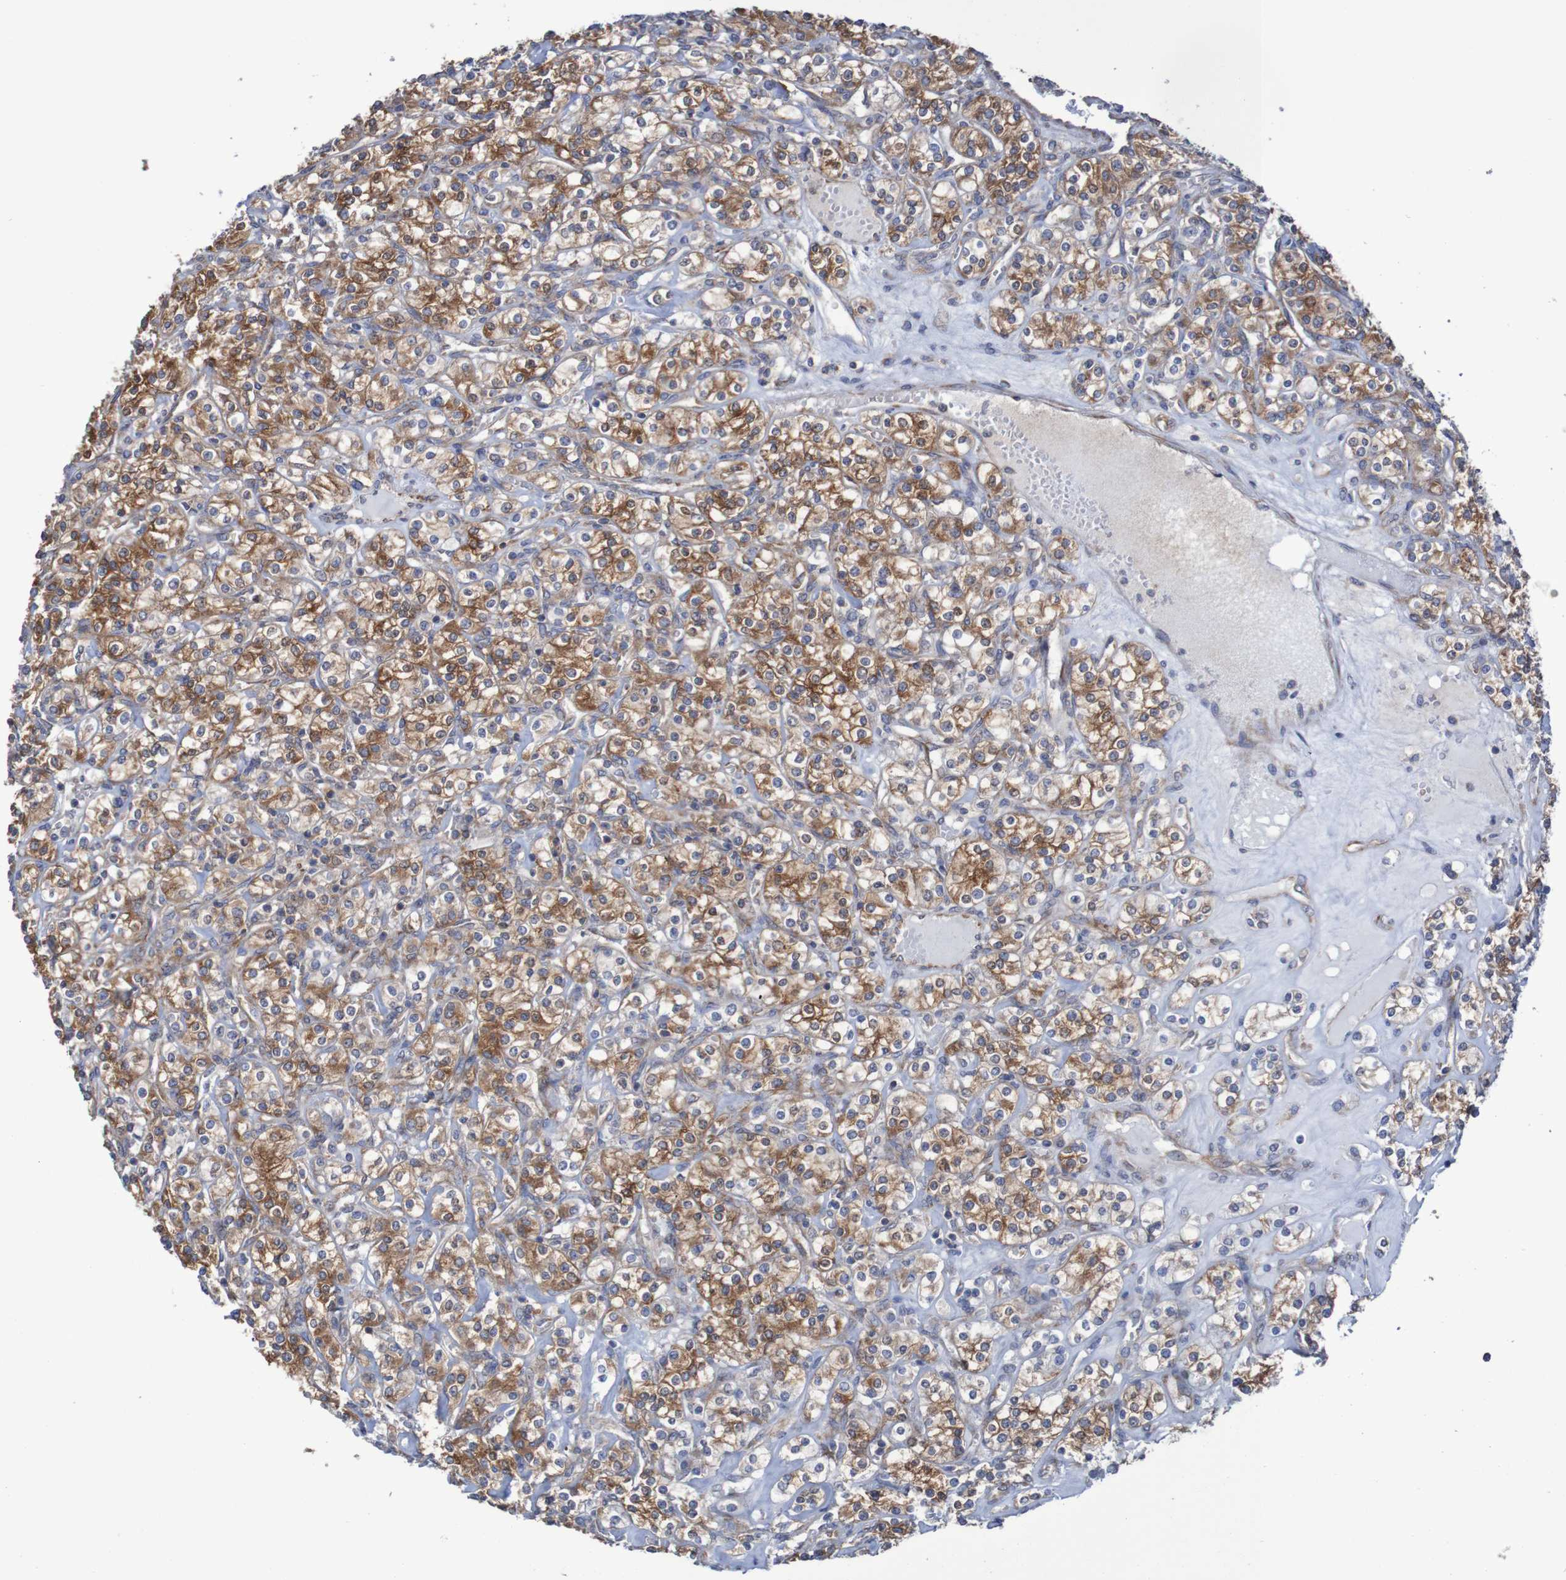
{"staining": {"intensity": "moderate", "quantity": ">75%", "location": "cytoplasmic/membranous"}, "tissue": "renal cancer", "cell_type": "Tumor cells", "image_type": "cancer", "snomed": [{"axis": "morphology", "description": "Adenocarcinoma, NOS"}, {"axis": "topography", "description": "Kidney"}], "caption": "Moderate cytoplasmic/membranous protein positivity is present in about >75% of tumor cells in renal adenocarcinoma.", "gene": "FXR2", "patient": {"sex": "male", "age": 77}}